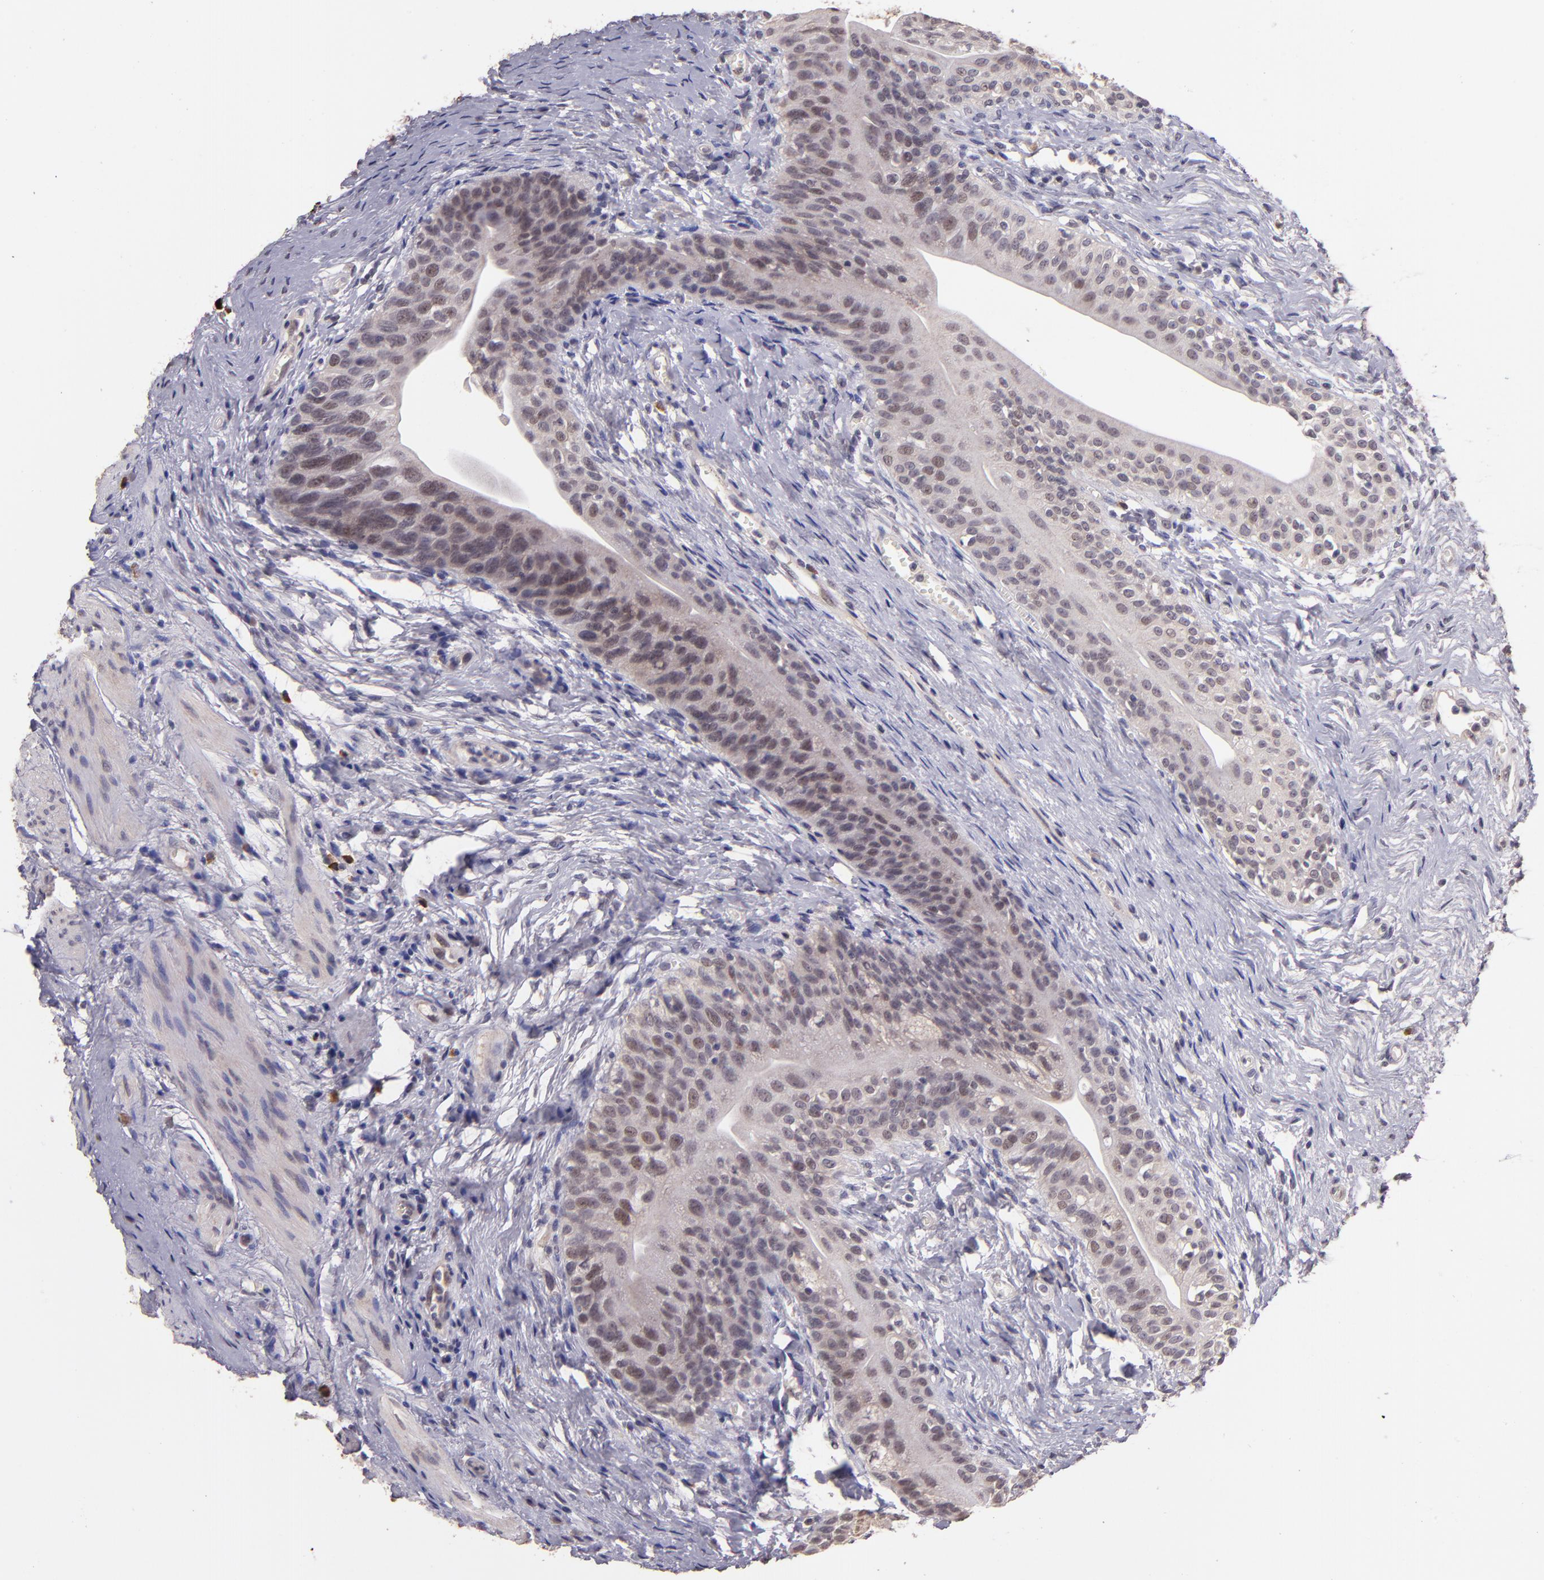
{"staining": {"intensity": "weak", "quantity": "<25%", "location": "nuclear"}, "tissue": "urinary bladder", "cell_type": "Urothelial cells", "image_type": "normal", "snomed": [{"axis": "morphology", "description": "Normal tissue, NOS"}, {"axis": "topography", "description": "Urinary bladder"}], "caption": "The immunohistochemistry (IHC) image has no significant staining in urothelial cells of urinary bladder. Brightfield microscopy of immunohistochemistry (IHC) stained with DAB (3,3'-diaminobenzidine) (brown) and hematoxylin (blue), captured at high magnification.", "gene": "TAF7L", "patient": {"sex": "female", "age": 55}}